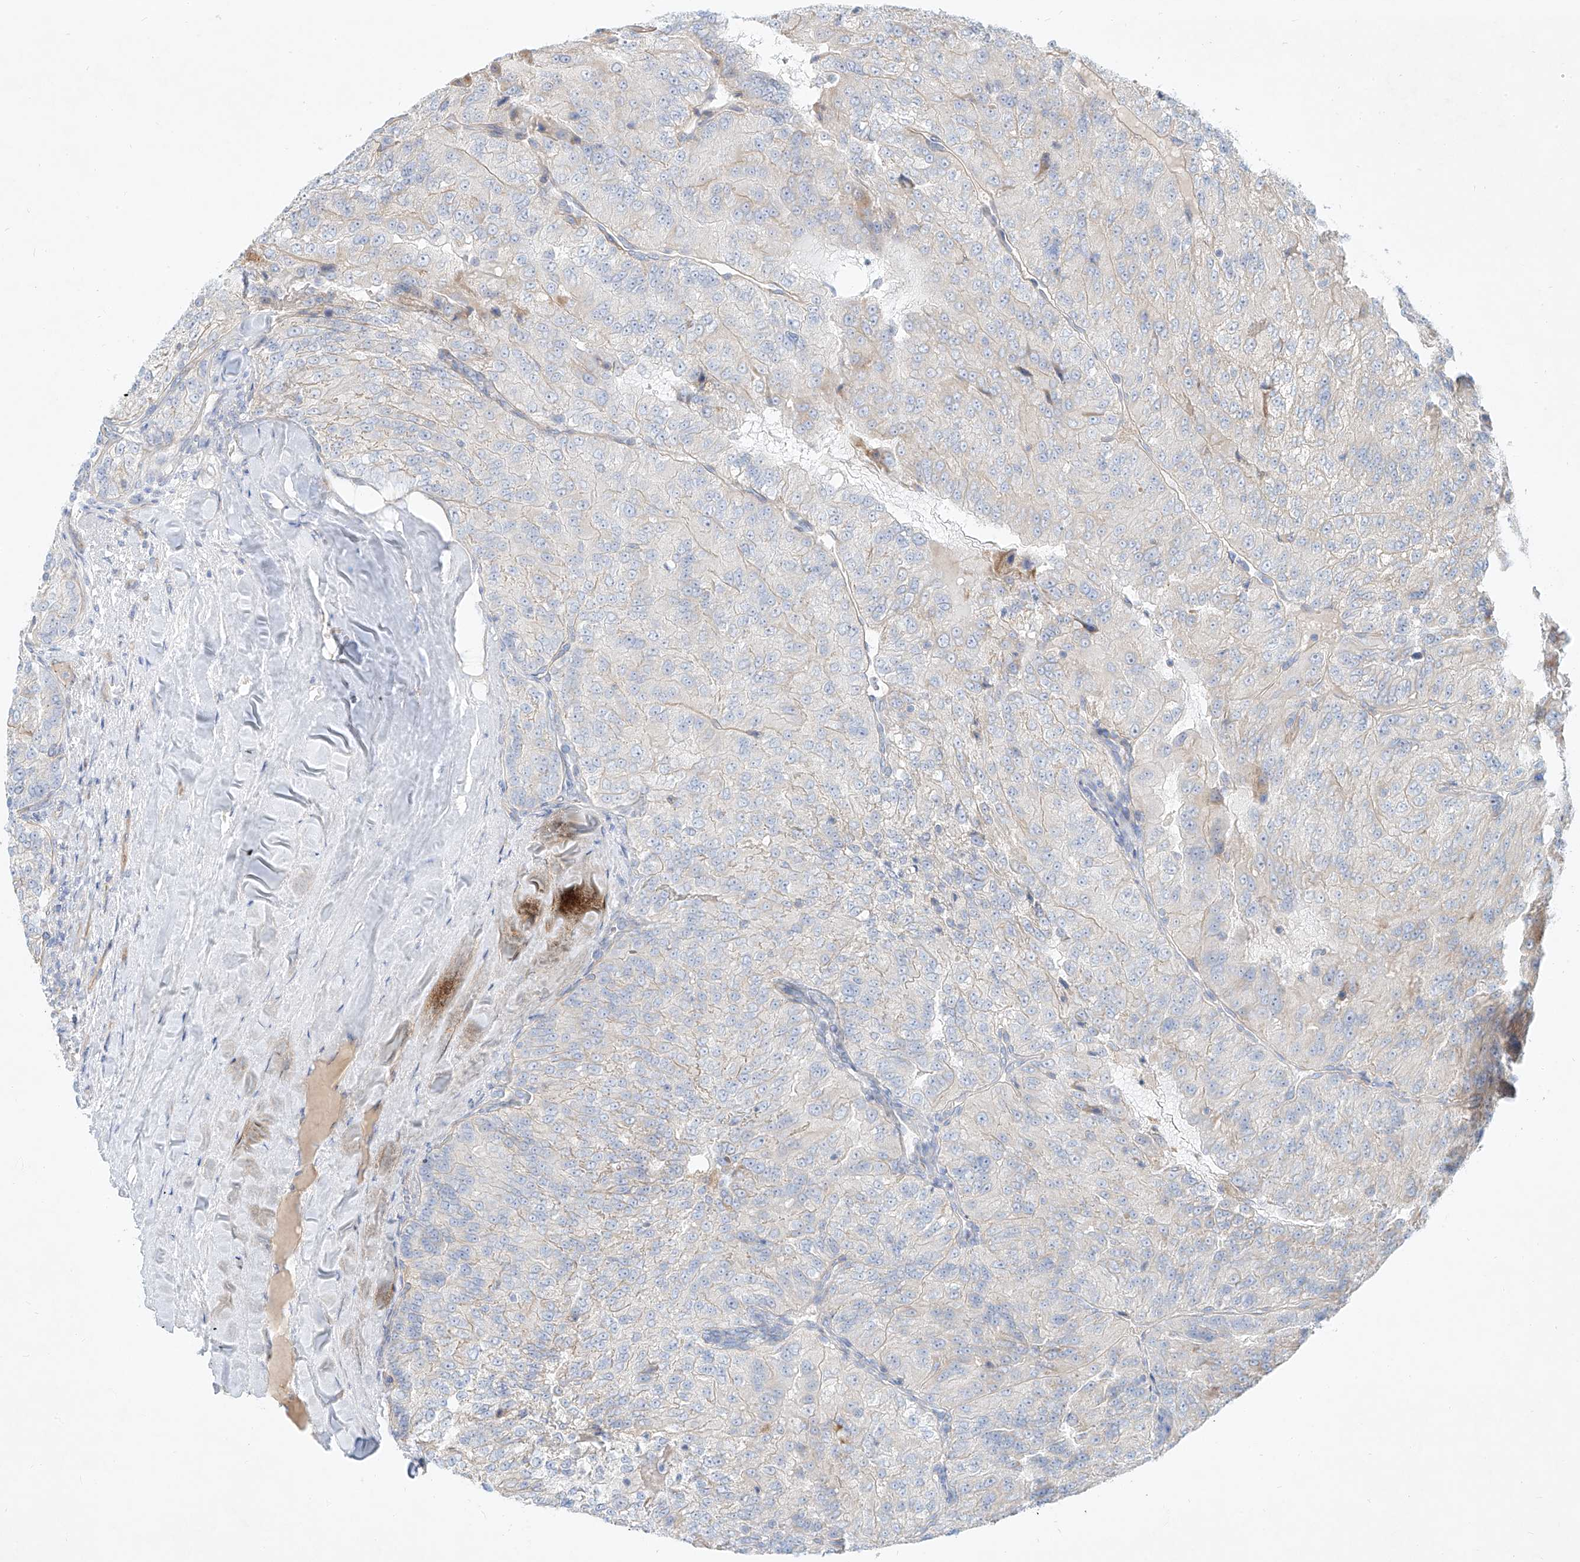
{"staining": {"intensity": "negative", "quantity": "none", "location": "none"}, "tissue": "renal cancer", "cell_type": "Tumor cells", "image_type": "cancer", "snomed": [{"axis": "morphology", "description": "Adenocarcinoma, NOS"}, {"axis": "topography", "description": "Kidney"}], "caption": "Immunohistochemical staining of human renal cancer demonstrates no significant expression in tumor cells.", "gene": "AJM1", "patient": {"sex": "female", "age": 63}}